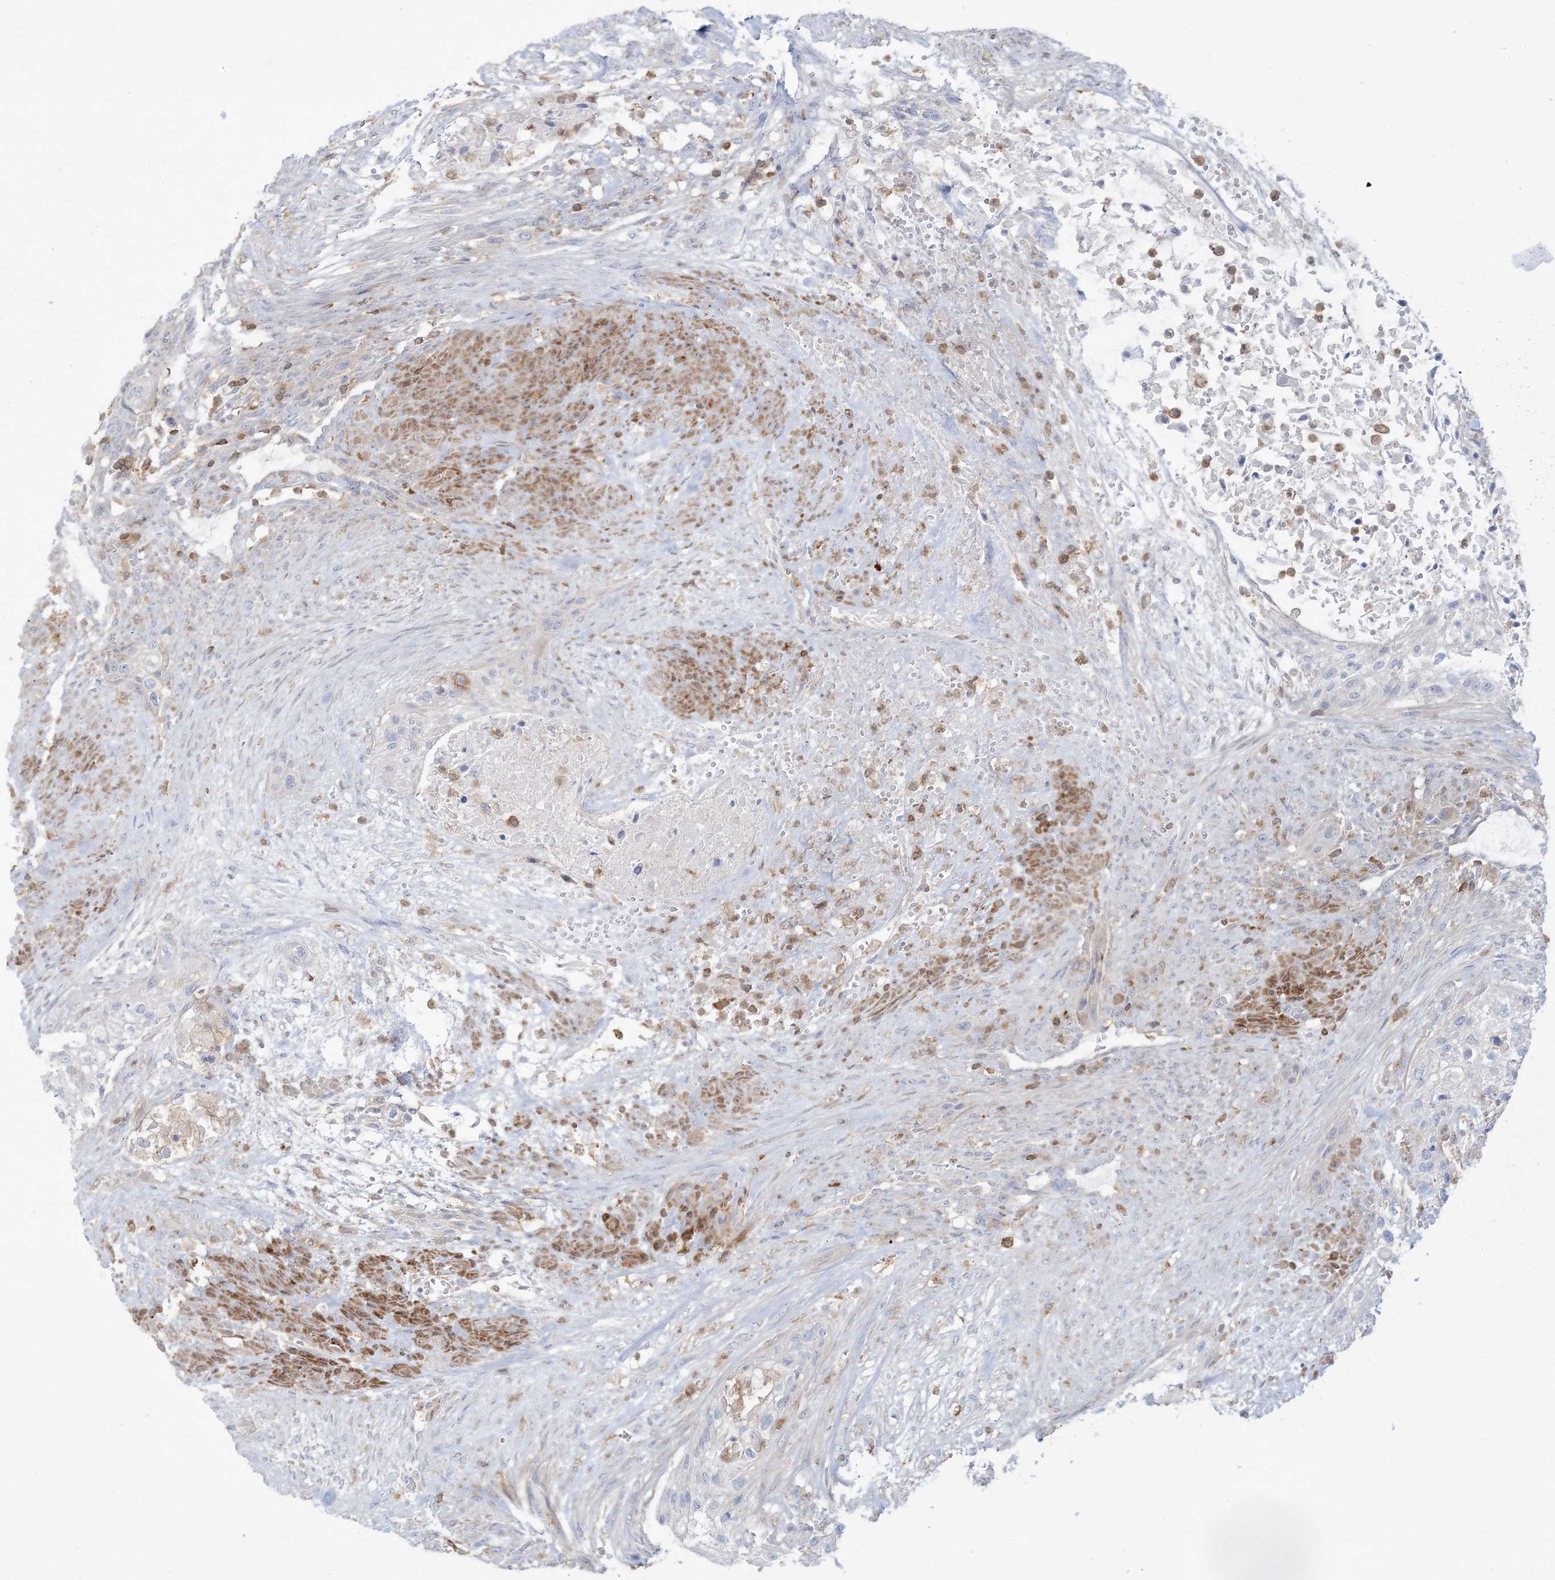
{"staining": {"intensity": "negative", "quantity": "none", "location": "none"}, "tissue": "urothelial cancer", "cell_type": "Tumor cells", "image_type": "cancer", "snomed": [{"axis": "morphology", "description": "Urothelial carcinoma, High grade"}, {"axis": "topography", "description": "Urinary bladder"}], "caption": "An image of urothelial carcinoma (high-grade) stained for a protein demonstrates no brown staining in tumor cells.", "gene": "ARHGAP30", "patient": {"sex": "male", "age": 35}}